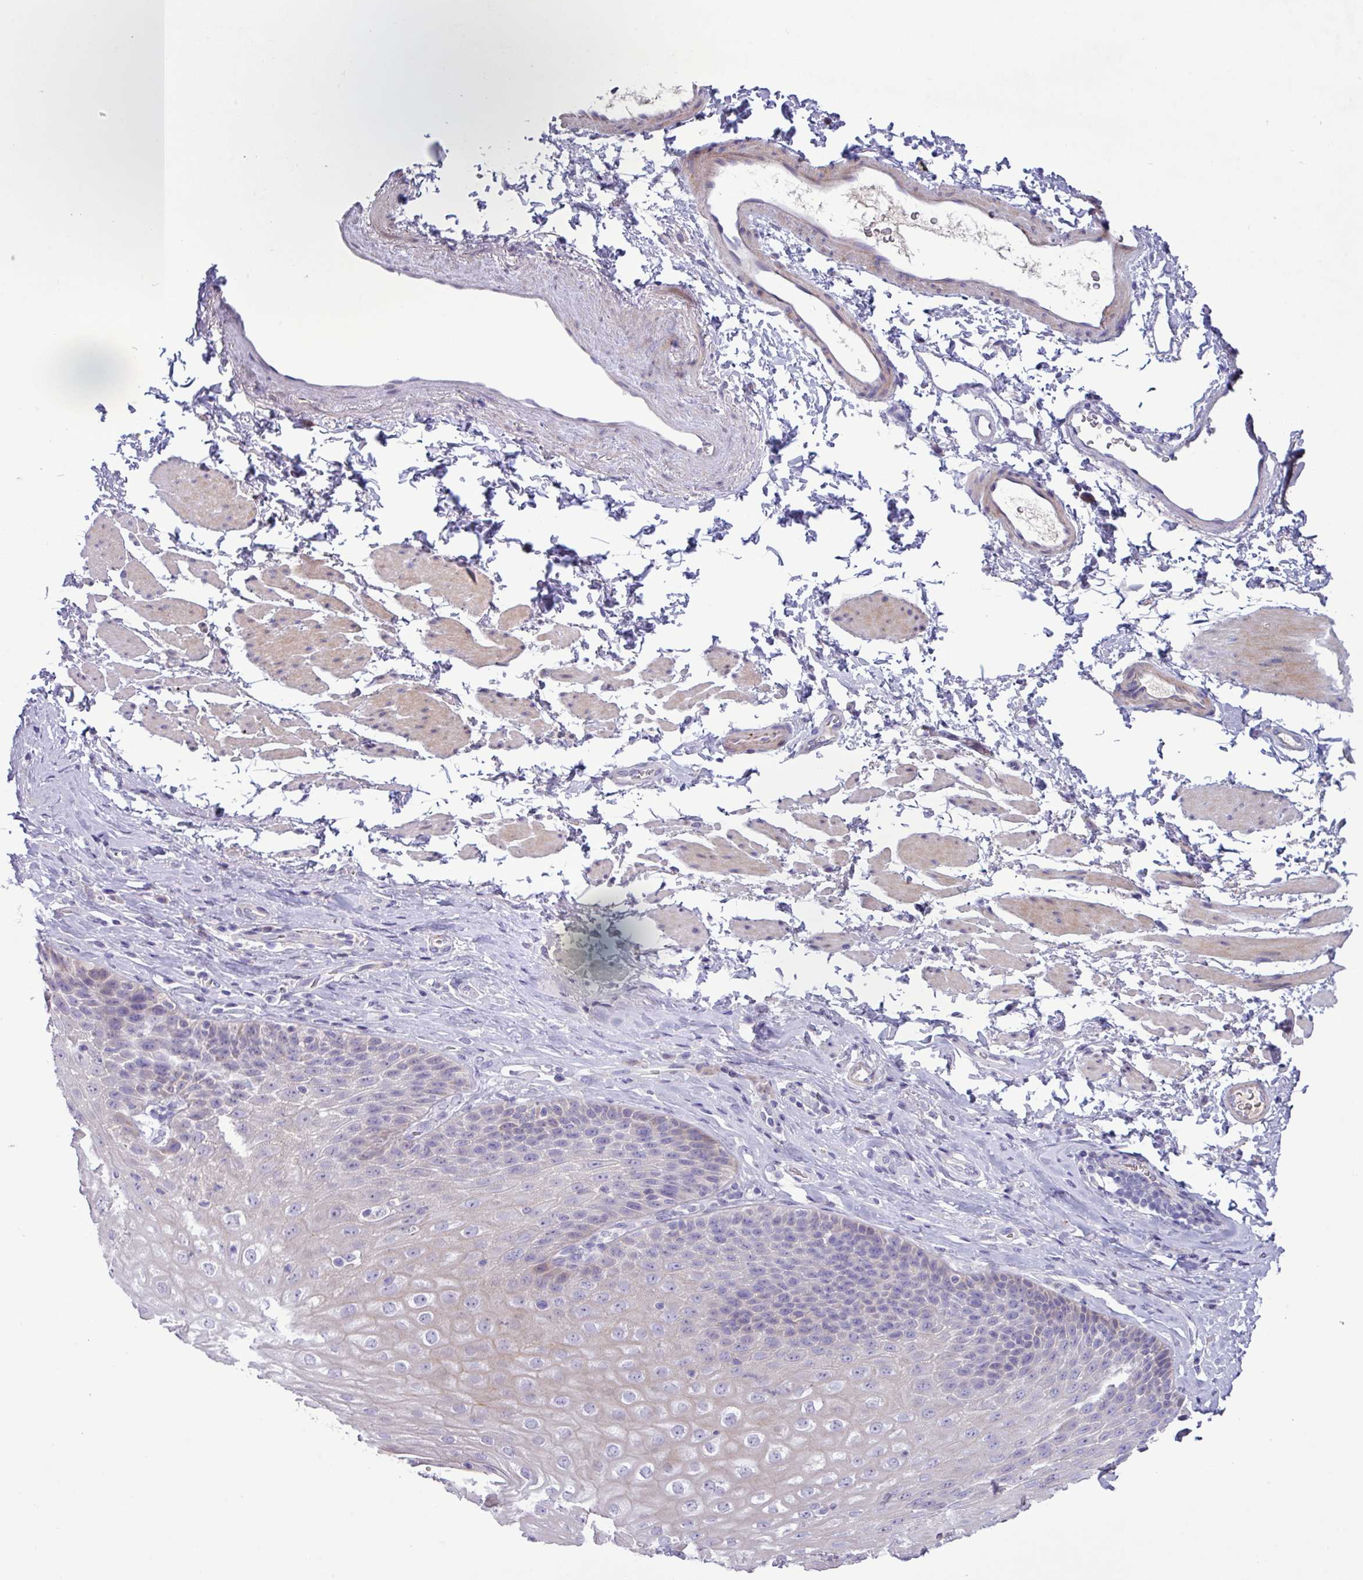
{"staining": {"intensity": "weak", "quantity": "25%-75%", "location": "cytoplasmic/membranous"}, "tissue": "esophagus", "cell_type": "Squamous epithelial cells", "image_type": "normal", "snomed": [{"axis": "morphology", "description": "Normal tissue, NOS"}, {"axis": "topography", "description": "Esophagus"}], "caption": "A high-resolution image shows immunohistochemistry staining of normal esophagus, which exhibits weak cytoplasmic/membranous positivity in about 25%-75% of squamous epithelial cells.", "gene": "TNFSF12", "patient": {"sex": "female", "age": 61}}